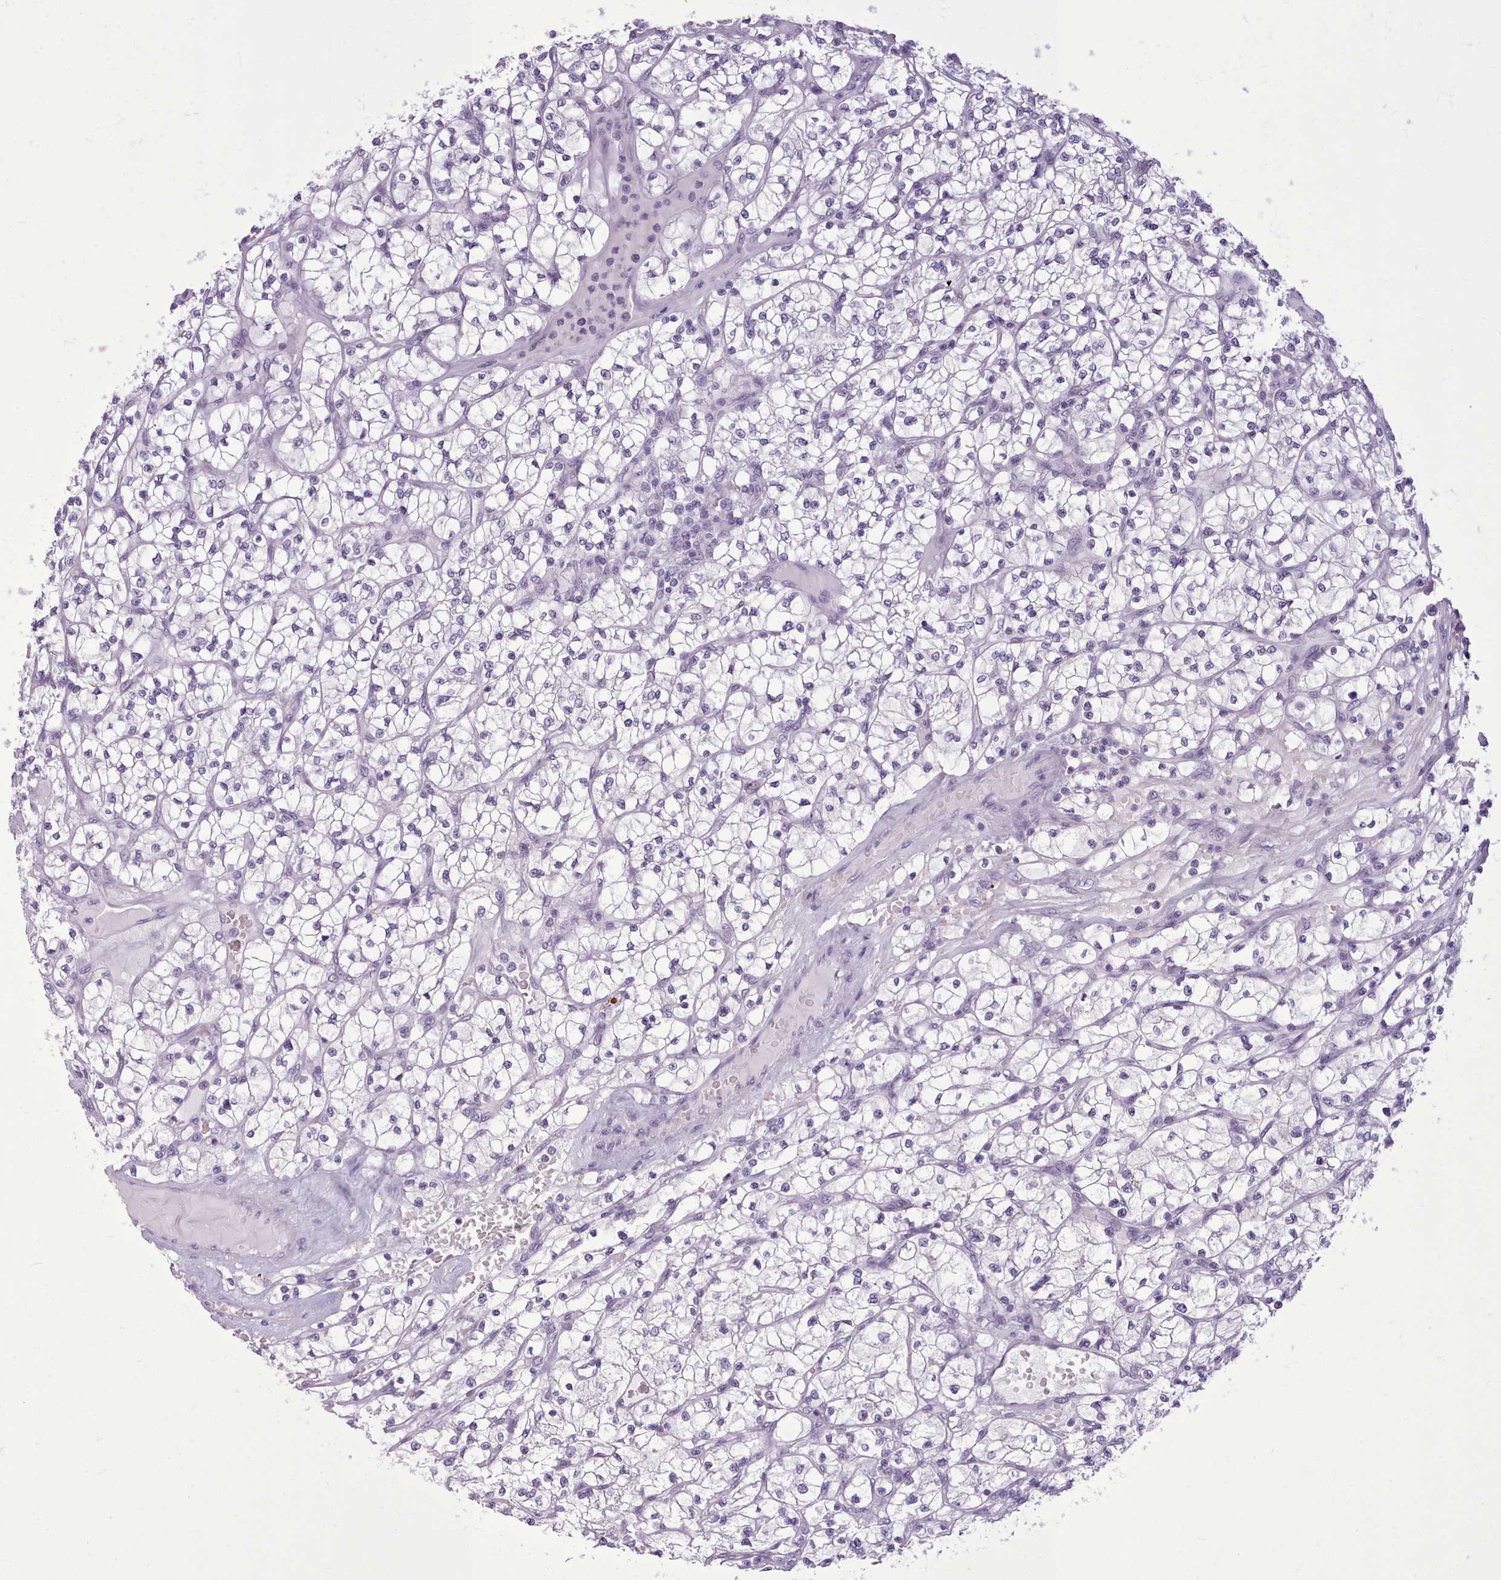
{"staining": {"intensity": "negative", "quantity": "none", "location": "none"}, "tissue": "renal cancer", "cell_type": "Tumor cells", "image_type": "cancer", "snomed": [{"axis": "morphology", "description": "Adenocarcinoma, NOS"}, {"axis": "topography", "description": "Kidney"}], "caption": "Immunohistochemistry (IHC) histopathology image of human adenocarcinoma (renal) stained for a protein (brown), which reveals no staining in tumor cells.", "gene": "FBXO48", "patient": {"sex": "female", "age": 64}}